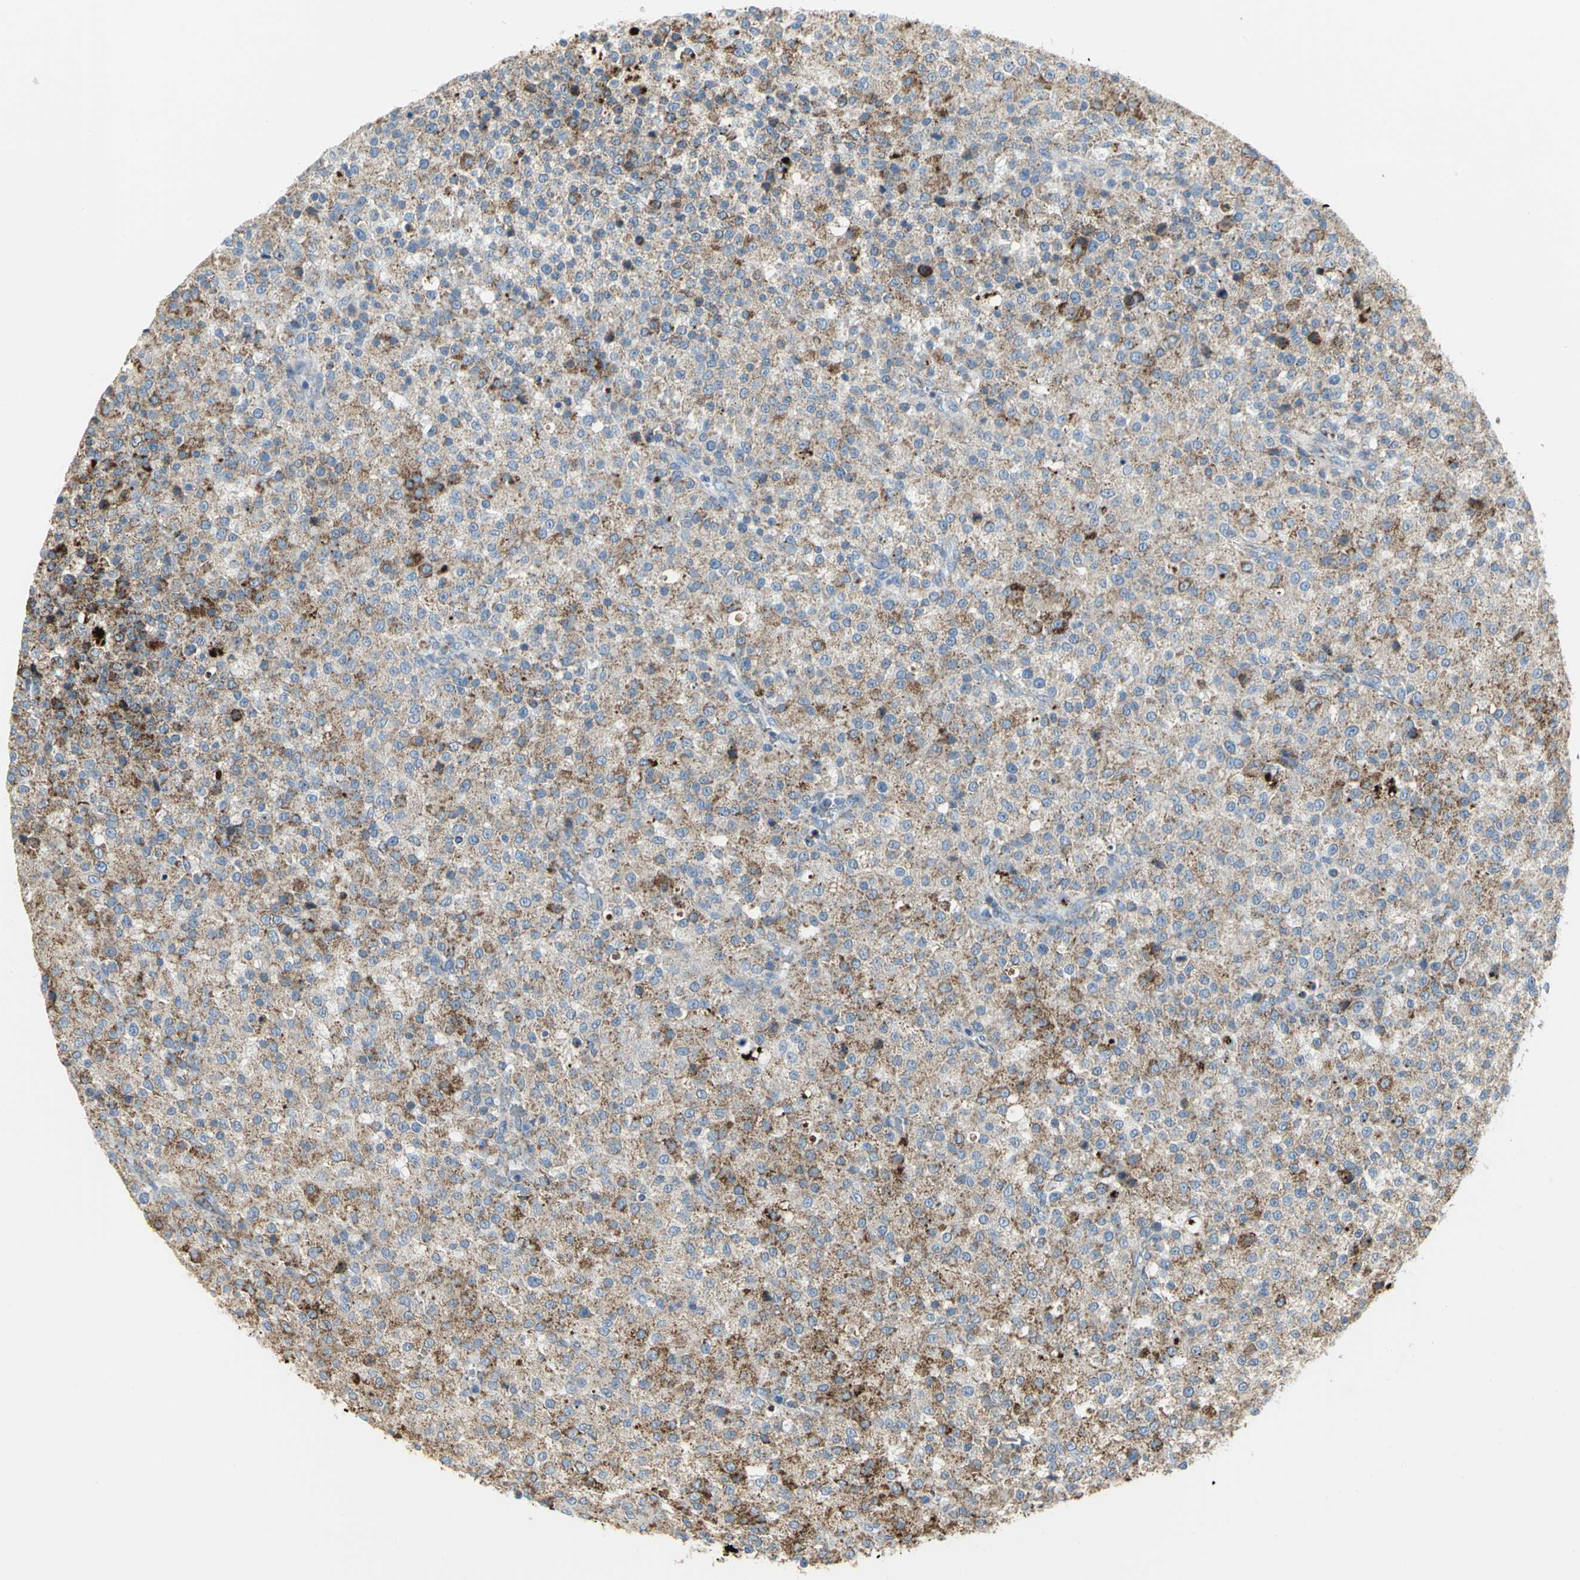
{"staining": {"intensity": "moderate", "quantity": "25%-75%", "location": "cytoplasmic/membranous"}, "tissue": "testis cancer", "cell_type": "Tumor cells", "image_type": "cancer", "snomed": [{"axis": "morphology", "description": "Seminoma, NOS"}, {"axis": "topography", "description": "Testis"}], "caption": "A high-resolution image shows IHC staining of seminoma (testis), which displays moderate cytoplasmic/membranous positivity in about 25%-75% of tumor cells.", "gene": "NTRK1", "patient": {"sex": "male", "age": 59}}